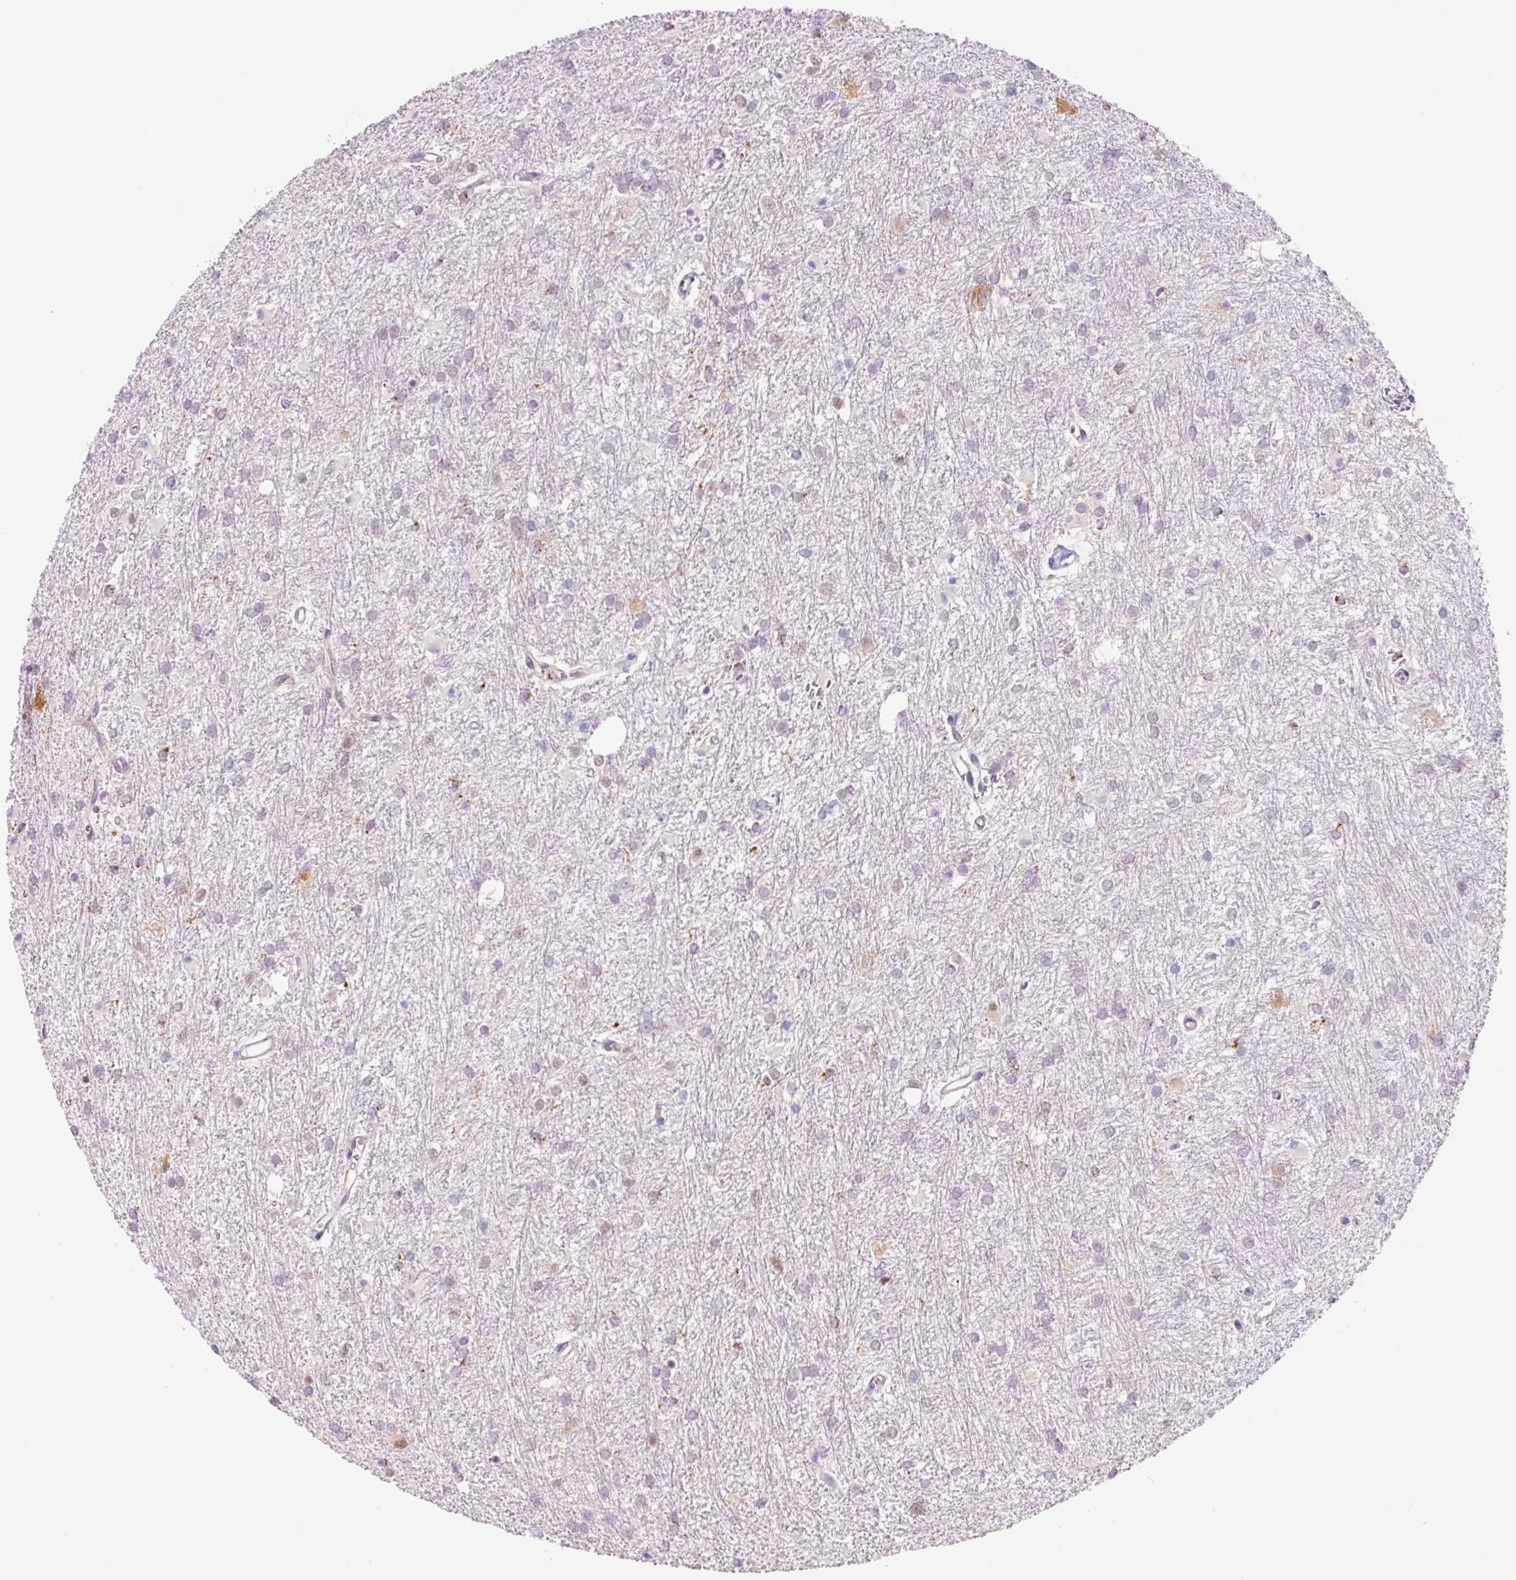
{"staining": {"intensity": "negative", "quantity": "none", "location": "none"}, "tissue": "glioma", "cell_type": "Tumor cells", "image_type": "cancer", "snomed": [{"axis": "morphology", "description": "Glioma, malignant, High grade"}, {"axis": "topography", "description": "Brain"}], "caption": "An image of glioma stained for a protein exhibits no brown staining in tumor cells.", "gene": "PCK2", "patient": {"sex": "female", "age": 50}}